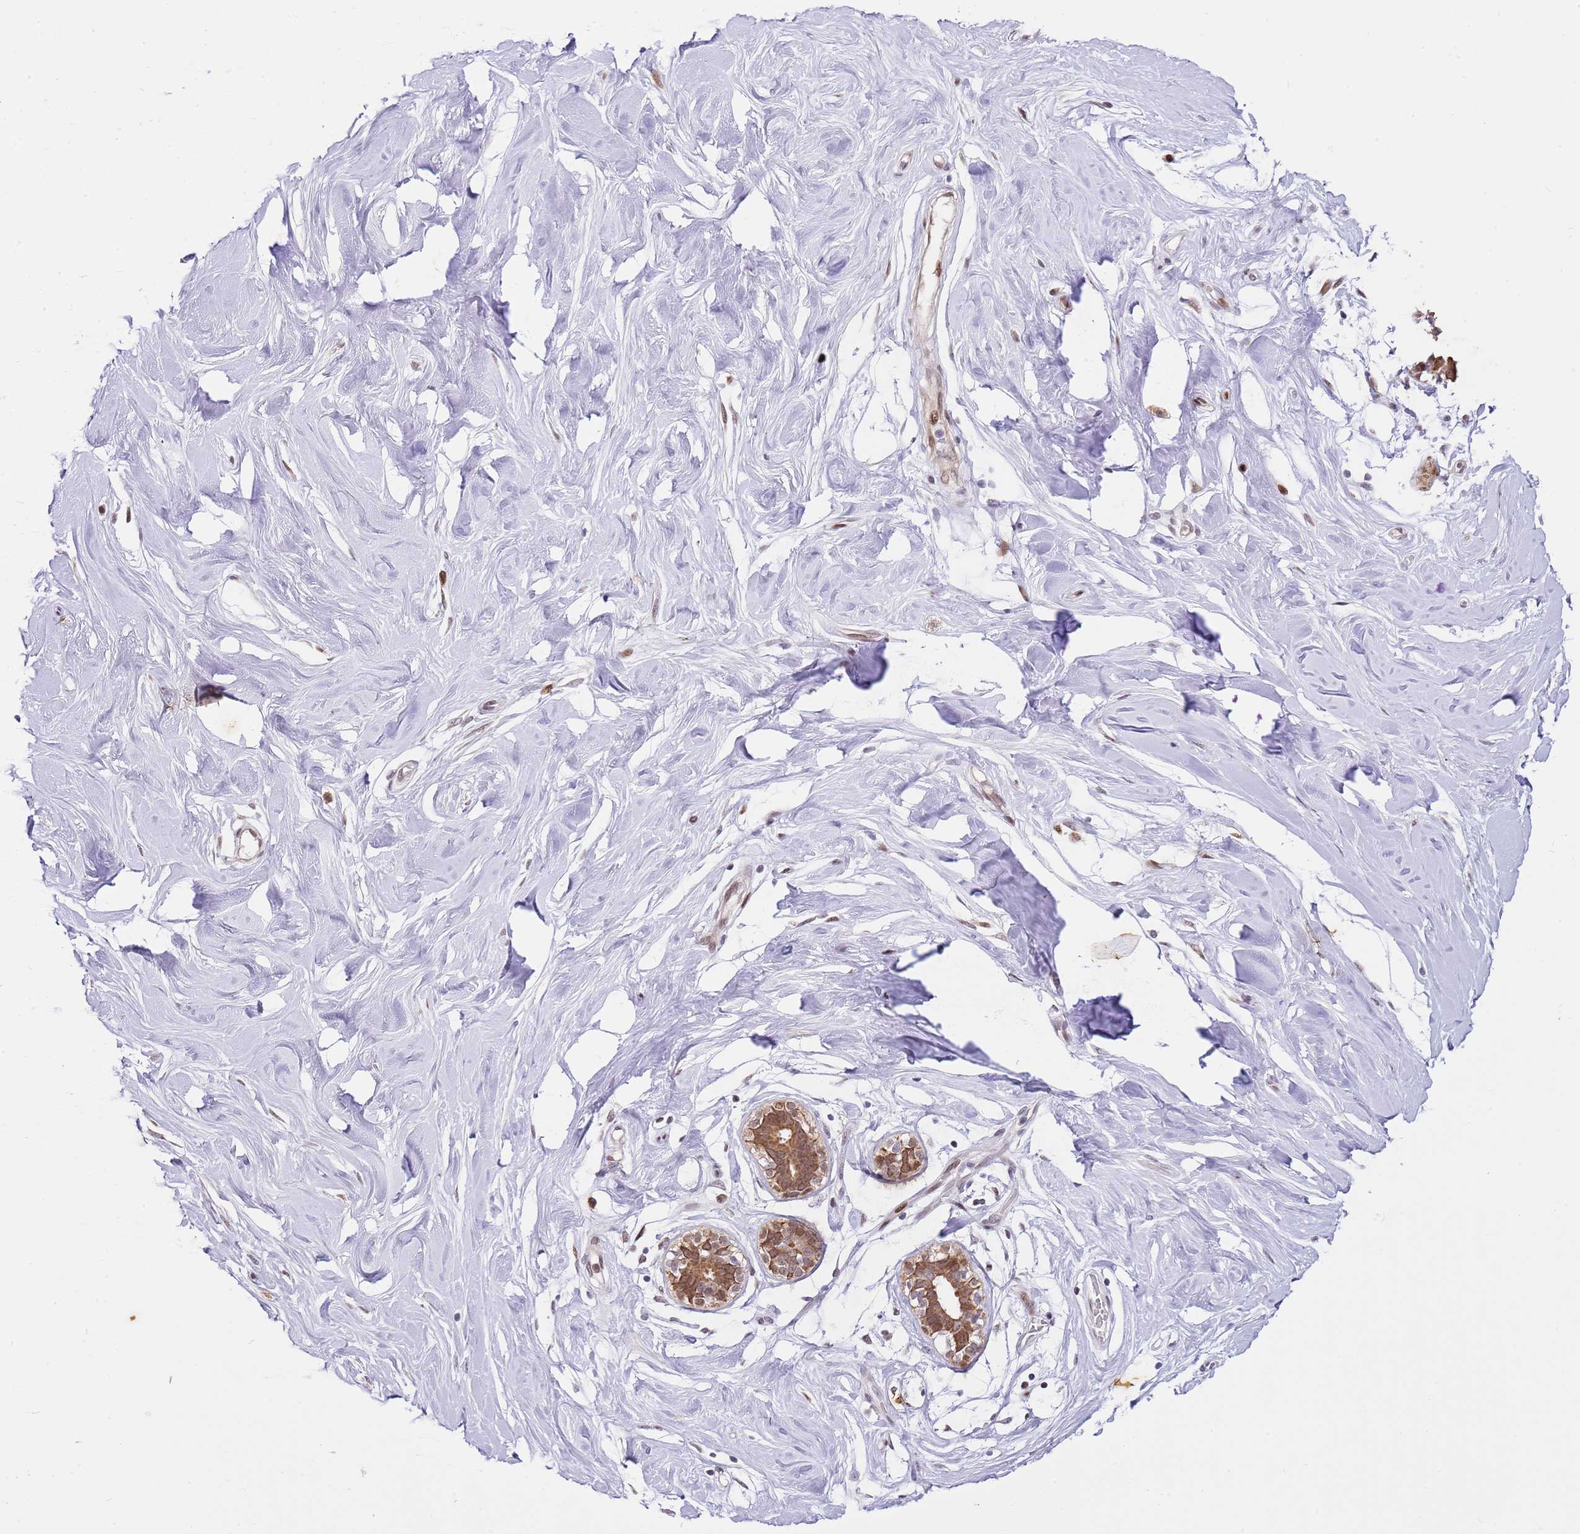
{"staining": {"intensity": "negative", "quantity": "none", "location": "none"}, "tissue": "adipose tissue", "cell_type": "Adipocytes", "image_type": "normal", "snomed": [{"axis": "morphology", "description": "Normal tissue, NOS"}, {"axis": "topography", "description": "Breast"}], "caption": "Adipocytes are negative for brown protein staining in normal adipose tissue. The staining is performed using DAB (3,3'-diaminobenzidine) brown chromogen with nuclei counter-stained in using hematoxylin.", "gene": "RFK", "patient": {"sex": "female", "age": 26}}